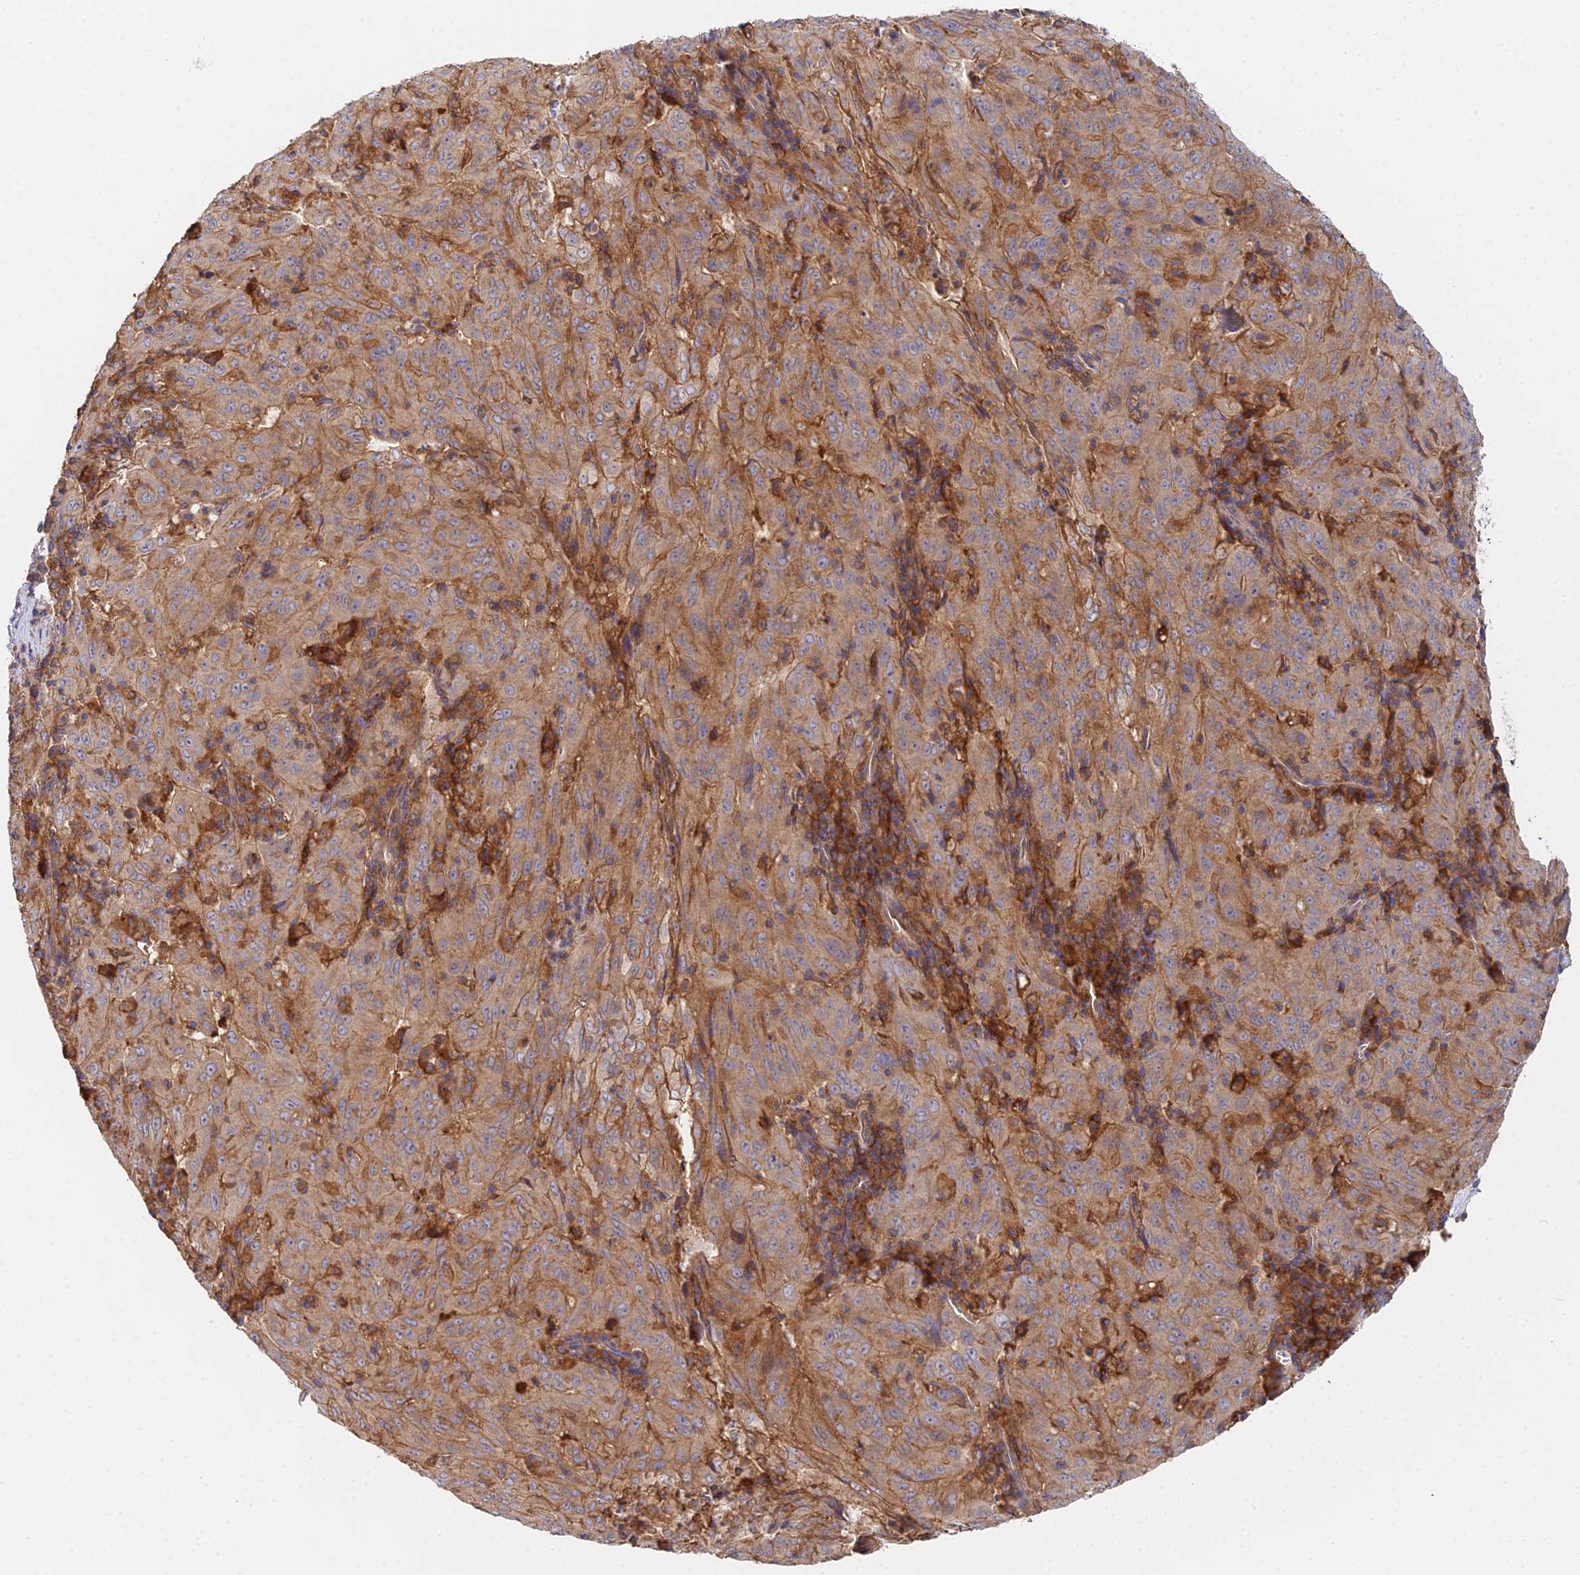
{"staining": {"intensity": "moderate", "quantity": ">75%", "location": "cytoplasmic/membranous"}, "tissue": "pancreatic cancer", "cell_type": "Tumor cells", "image_type": "cancer", "snomed": [{"axis": "morphology", "description": "Adenocarcinoma, NOS"}, {"axis": "topography", "description": "Pancreas"}], "caption": "Immunohistochemistry staining of adenocarcinoma (pancreatic), which exhibits medium levels of moderate cytoplasmic/membranous positivity in approximately >75% of tumor cells indicating moderate cytoplasmic/membranous protein staining. The staining was performed using DAB (3,3'-diaminobenzidine) (brown) for protein detection and nuclei were counterstained in hematoxylin (blue).", "gene": "GNG5B", "patient": {"sex": "male", "age": 63}}